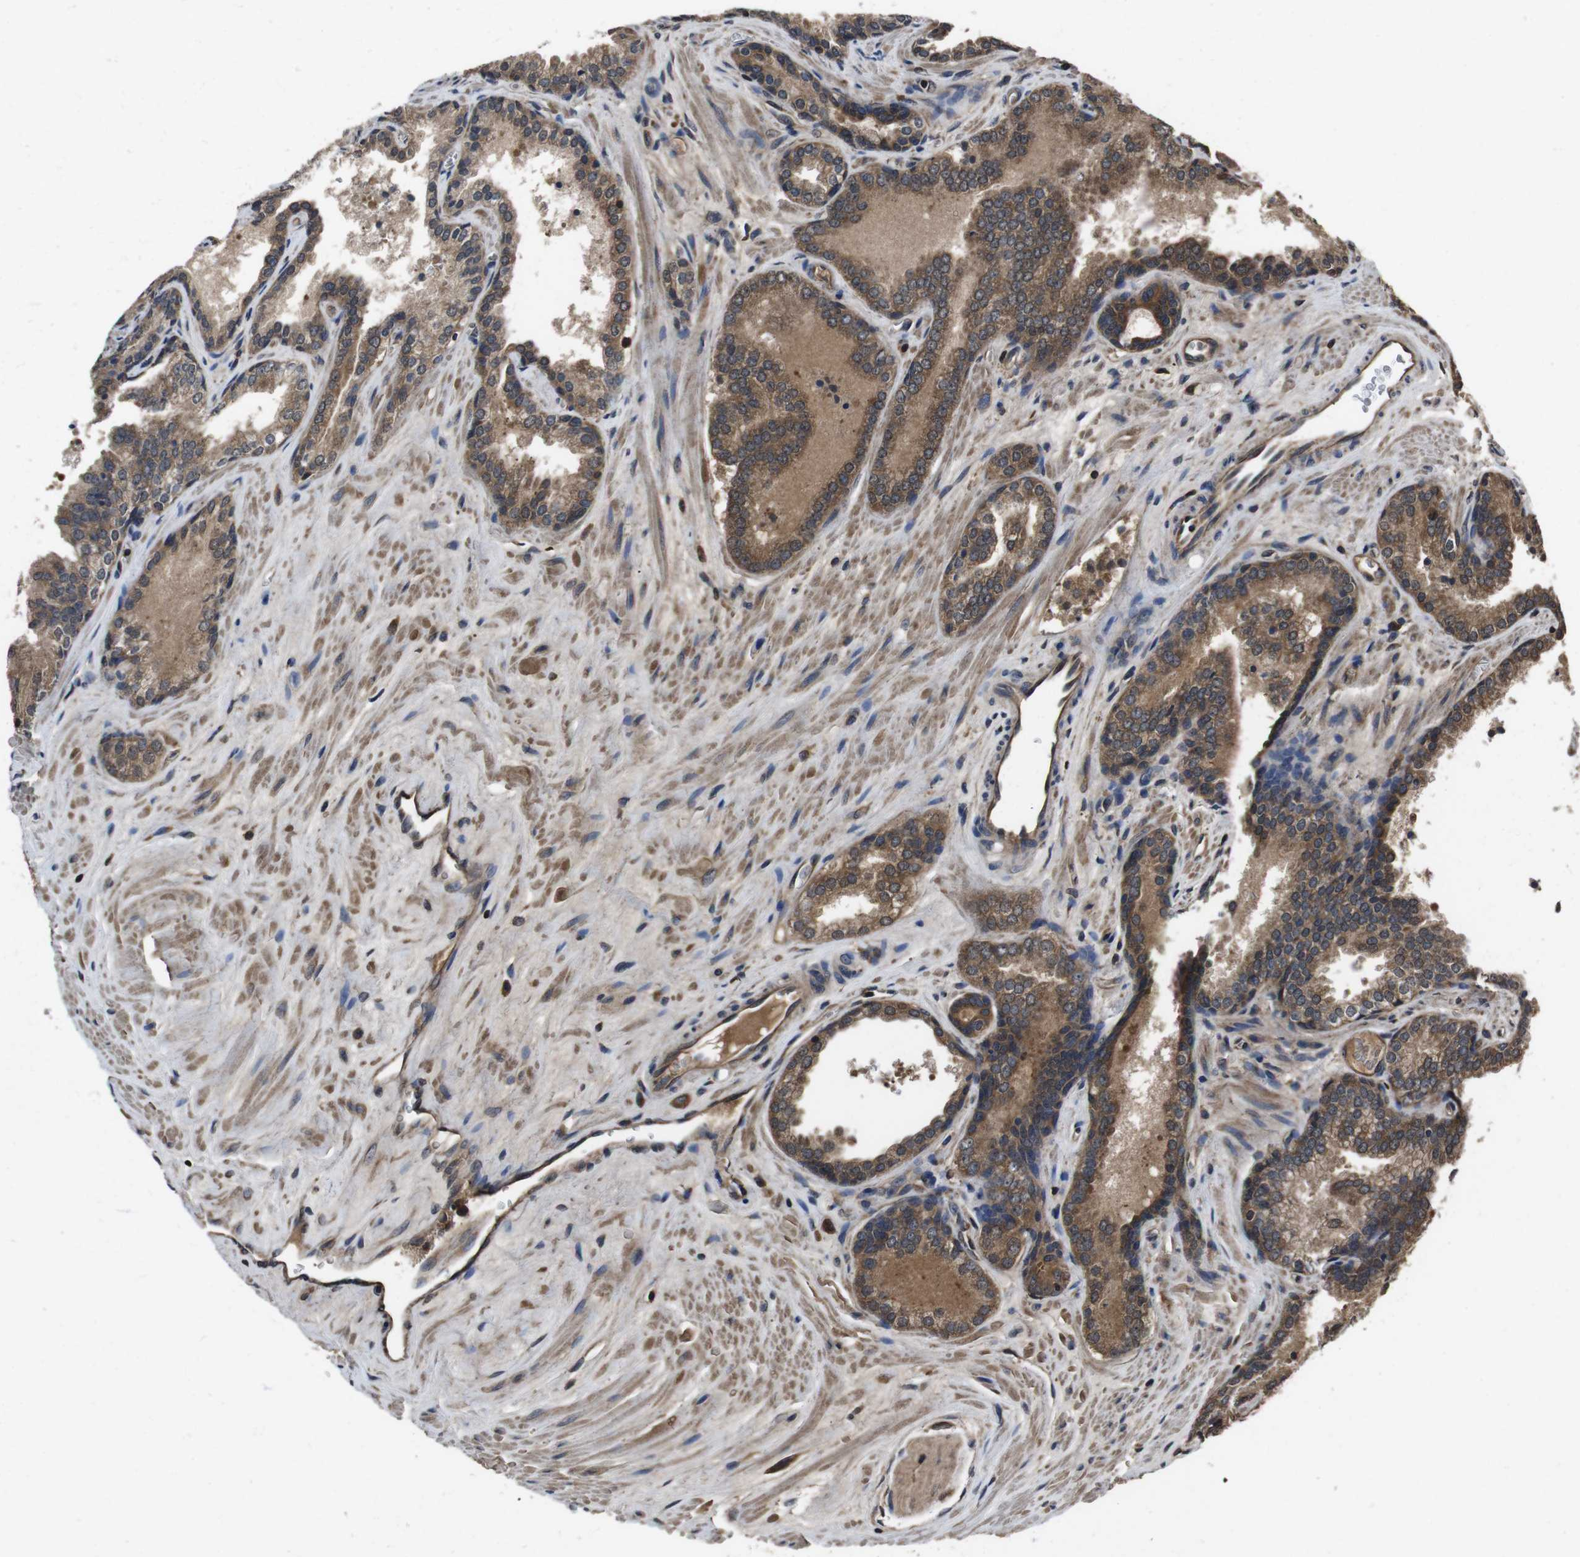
{"staining": {"intensity": "moderate", "quantity": ">75%", "location": "cytoplasmic/membranous"}, "tissue": "prostate cancer", "cell_type": "Tumor cells", "image_type": "cancer", "snomed": [{"axis": "morphology", "description": "Adenocarcinoma, Low grade"}, {"axis": "topography", "description": "Prostate"}], "caption": "This image demonstrates immunohistochemistry staining of human prostate cancer (adenocarcinoma (low-grade)), with medium moderate cytoplasmic/membranous expression in about >75% of tumor cells.", "gene": "CXCL11", "patient": {"sex": "male", "age": 60}}